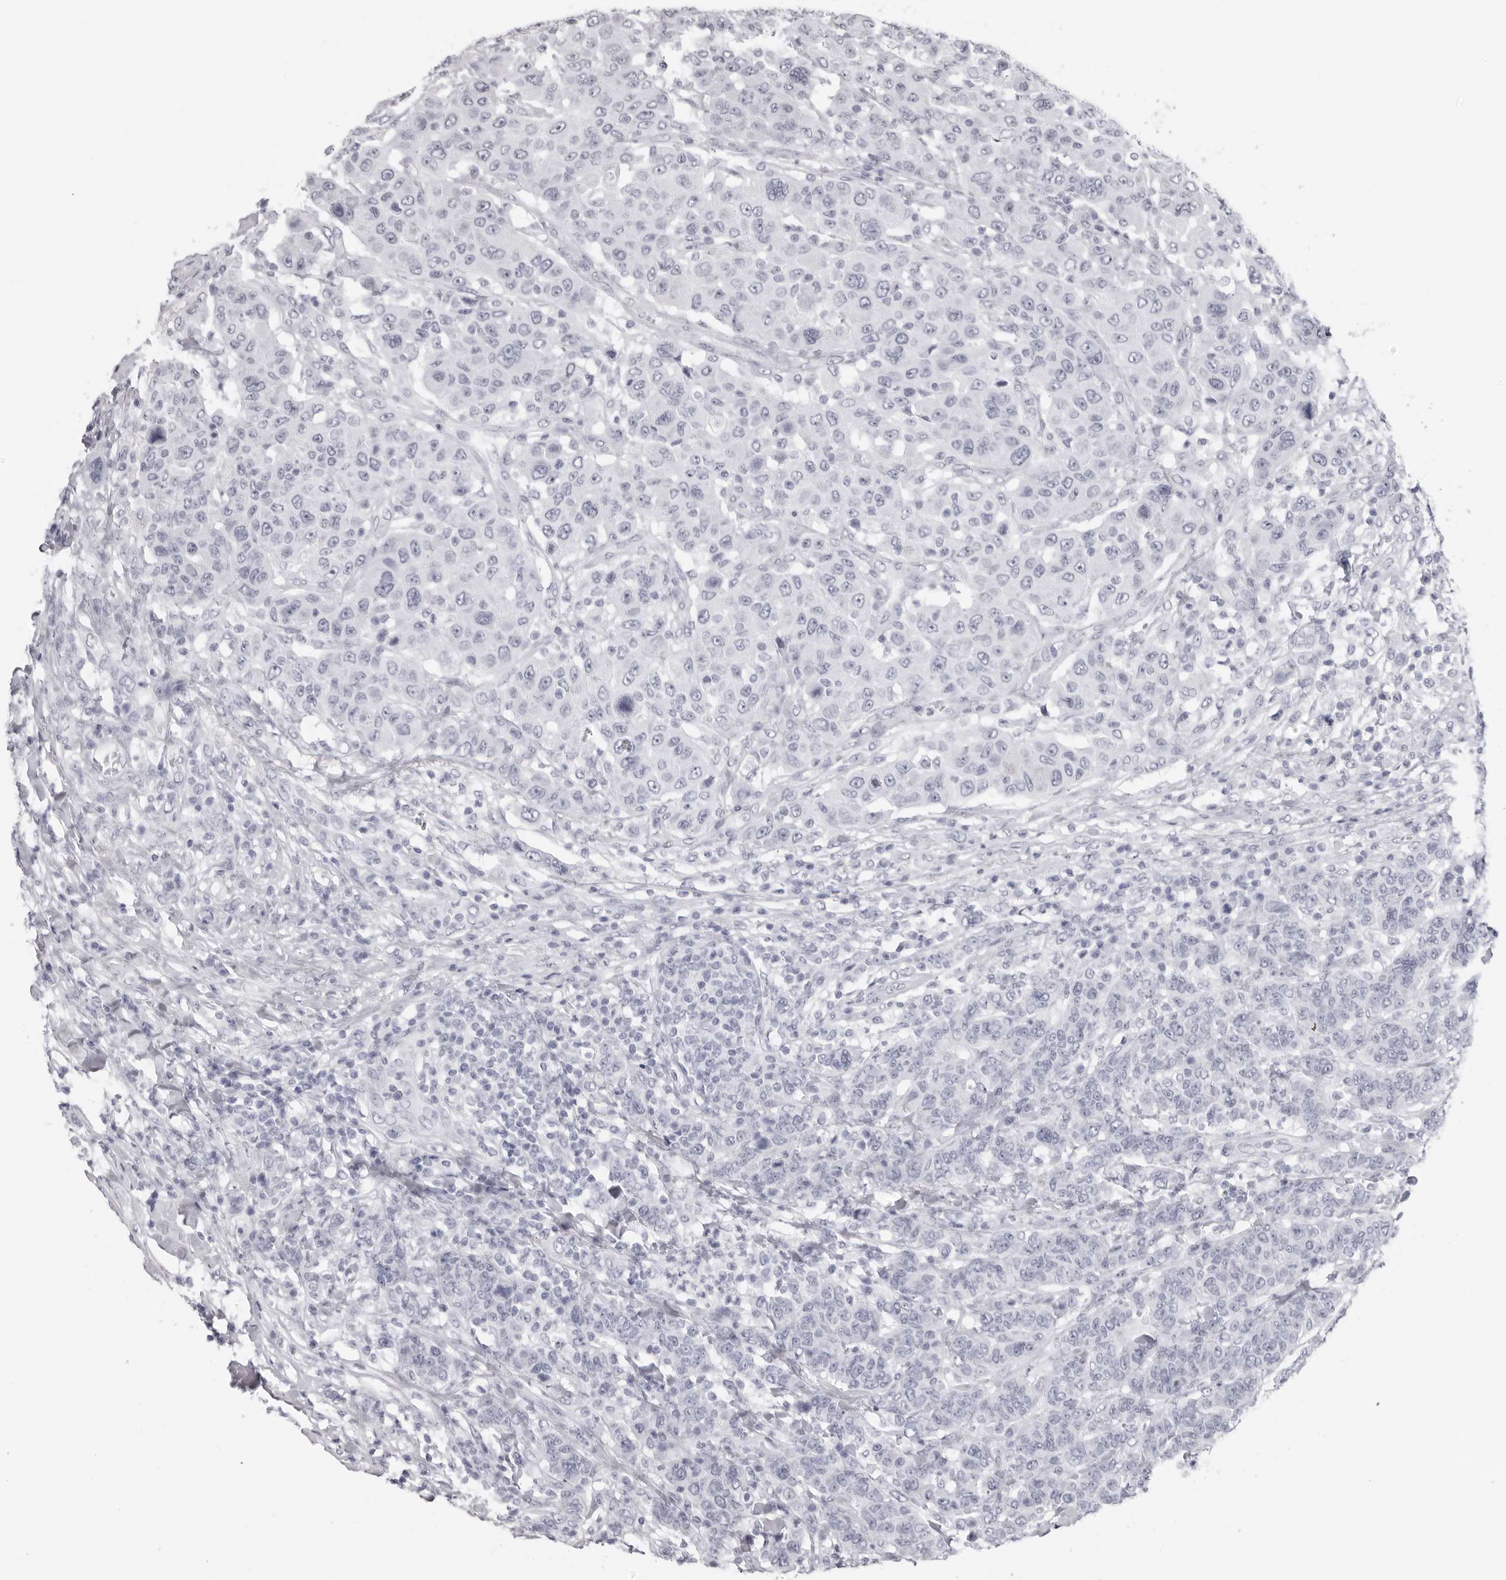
{"staining": {"intensity": "negative", "quantity": "none", "location": "none"}, "tissue": "breast cancer", "cell_type": "Tumor cells", "image_type": "cancer", "snomed": [{"axis": "morphology", "description": "Duct carcinoma"}, {"axis": "topography", "description": "Breast"}], "caption": "The IHC photomicrograph has no significant expression in tumor cells of intraductal carcinoma (breast) tissue. (Immunohistochemistry (ihc), brightfield microscopy, high magnification).", "gene": "DNALI1", "patient": {"sex": "female", "age": 37}}